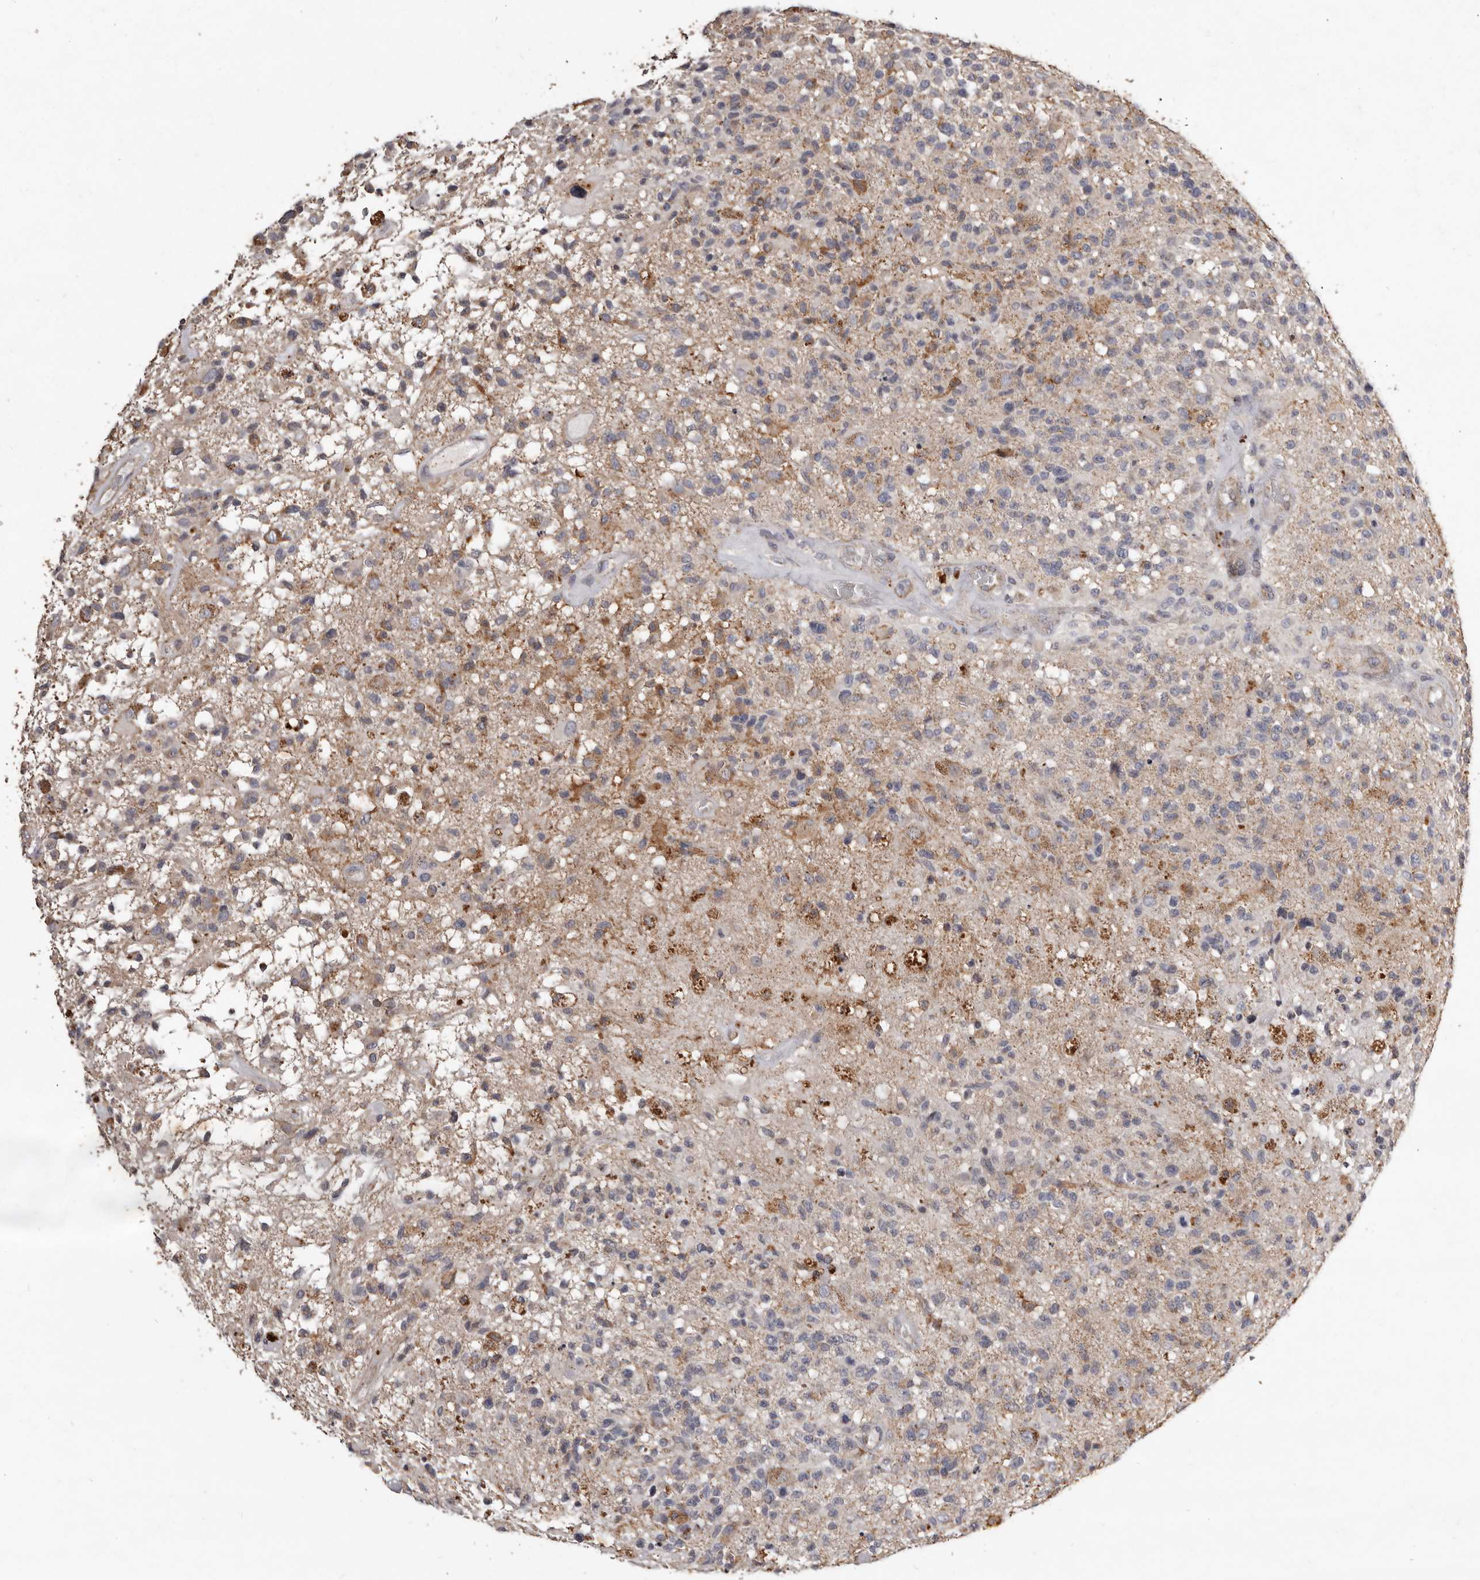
{"staining": {"intensity": "negative", "quantity": "none", "location": "none"}, "tissue": "glioma", "cell_type": "Tumor cells", "image_type": "cancer", "snomed": [{"axis": "morphology", "description": "Glioma, malignant, High grade"}, {"axis": "morphology", "description": "Glioblastoma, NOS"}, {"axis": "topography", "description": "Brain"}], "caption": "Tumor cells show no significant expression in glioma. (Immunohistochemistry (ihc), brightfield microscopy, high magnification).", "gene": "CXCL14", "patient": {"sex": "male", "age": 60}}